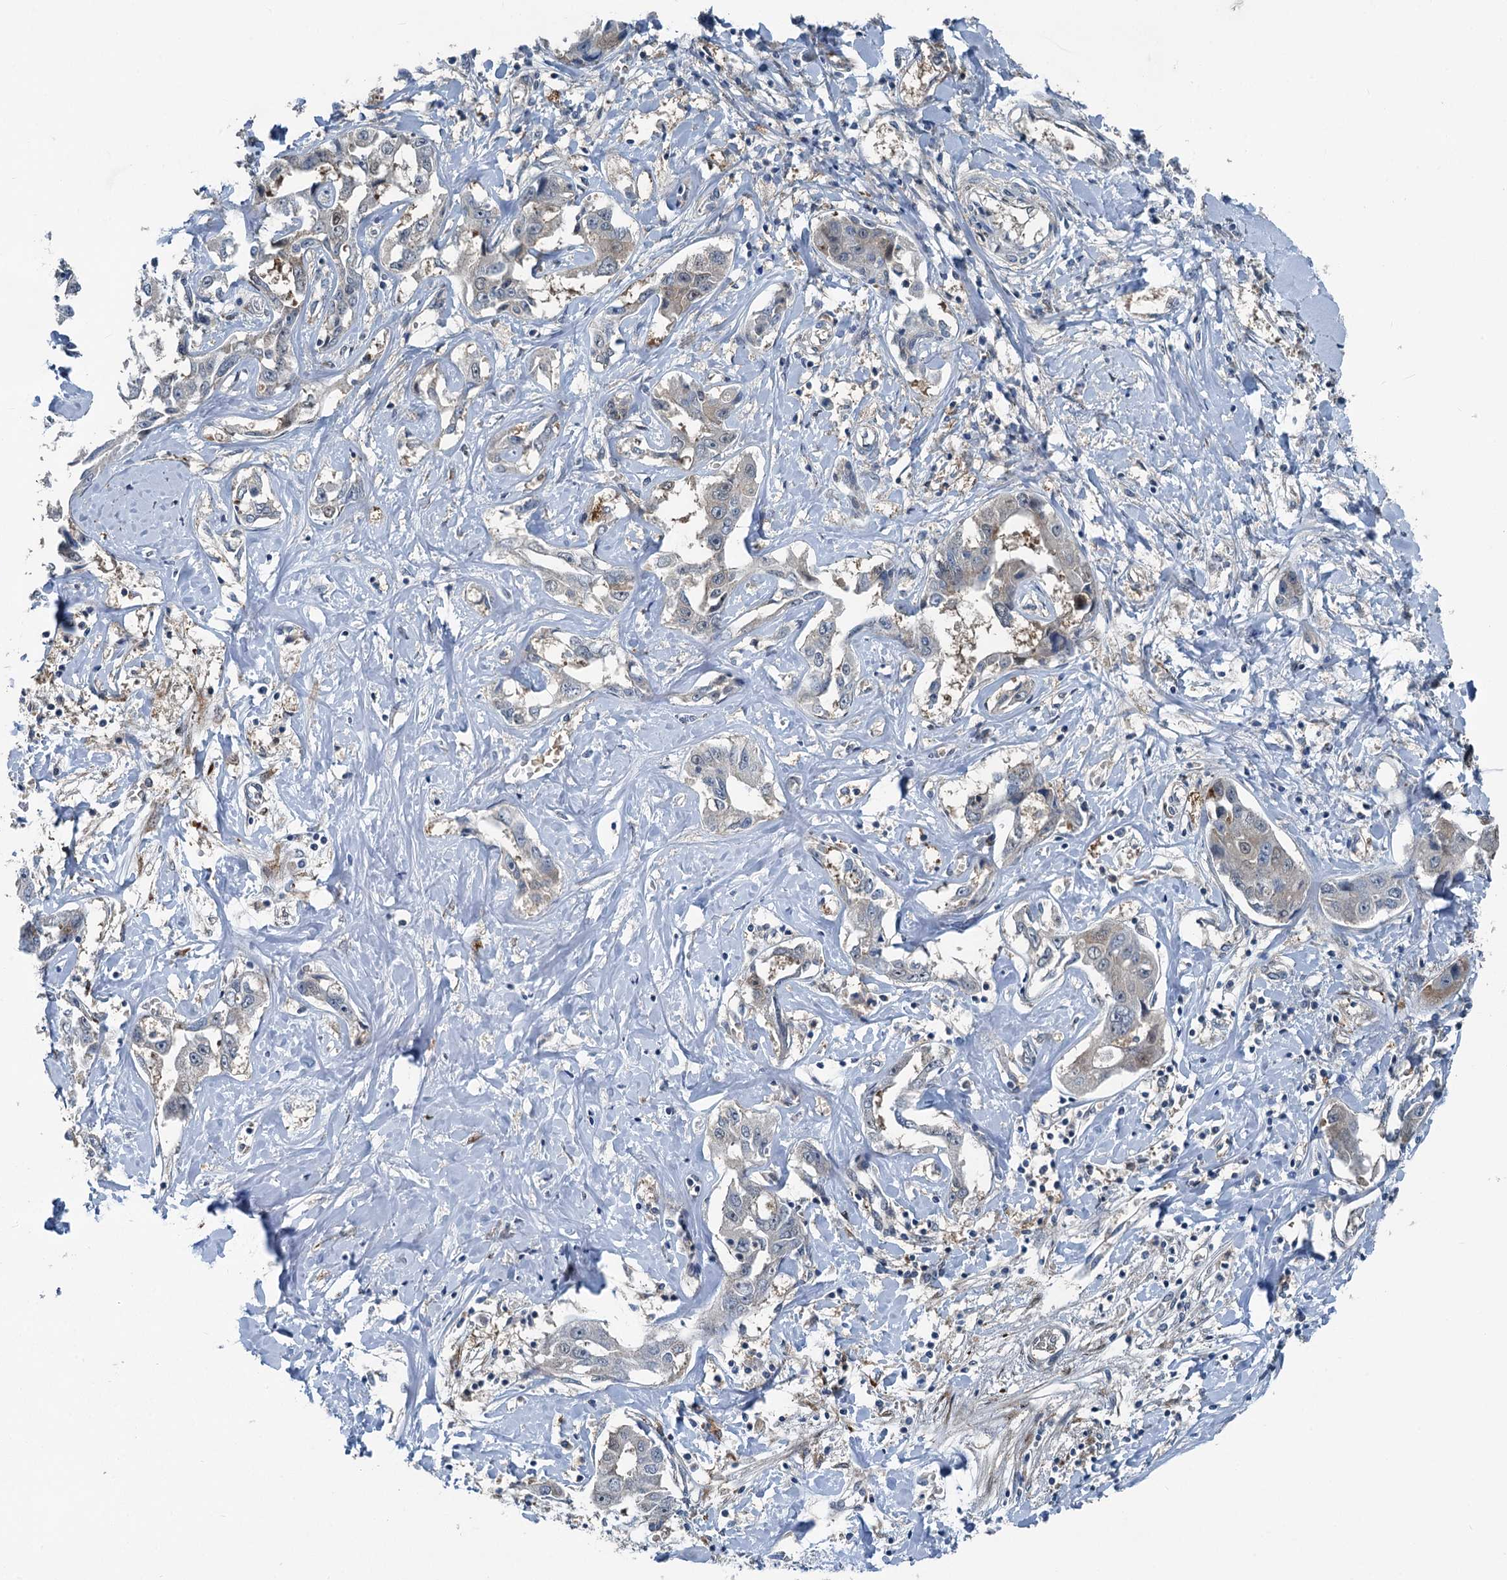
{"staining": {"intensity": "negative", "quantity": "none", "location": "none"}, "tissue": "liver cancer", "cell_type": "Tumor cells", "image_type": "cancer", "snomed": [{"axis": "morphology", "description": "Cholangiocarcinoma"}, {"axis": "topography", "description": "Liver"}], "caption": "A high-resolution micrograph shows immunohistochemistry (IHC) staining of cholangiocarcinoma (liver), which shows no significant positivity in tumor cells.", "gene": "GCLM", "patient": {"sex": "male", "age": 59}}